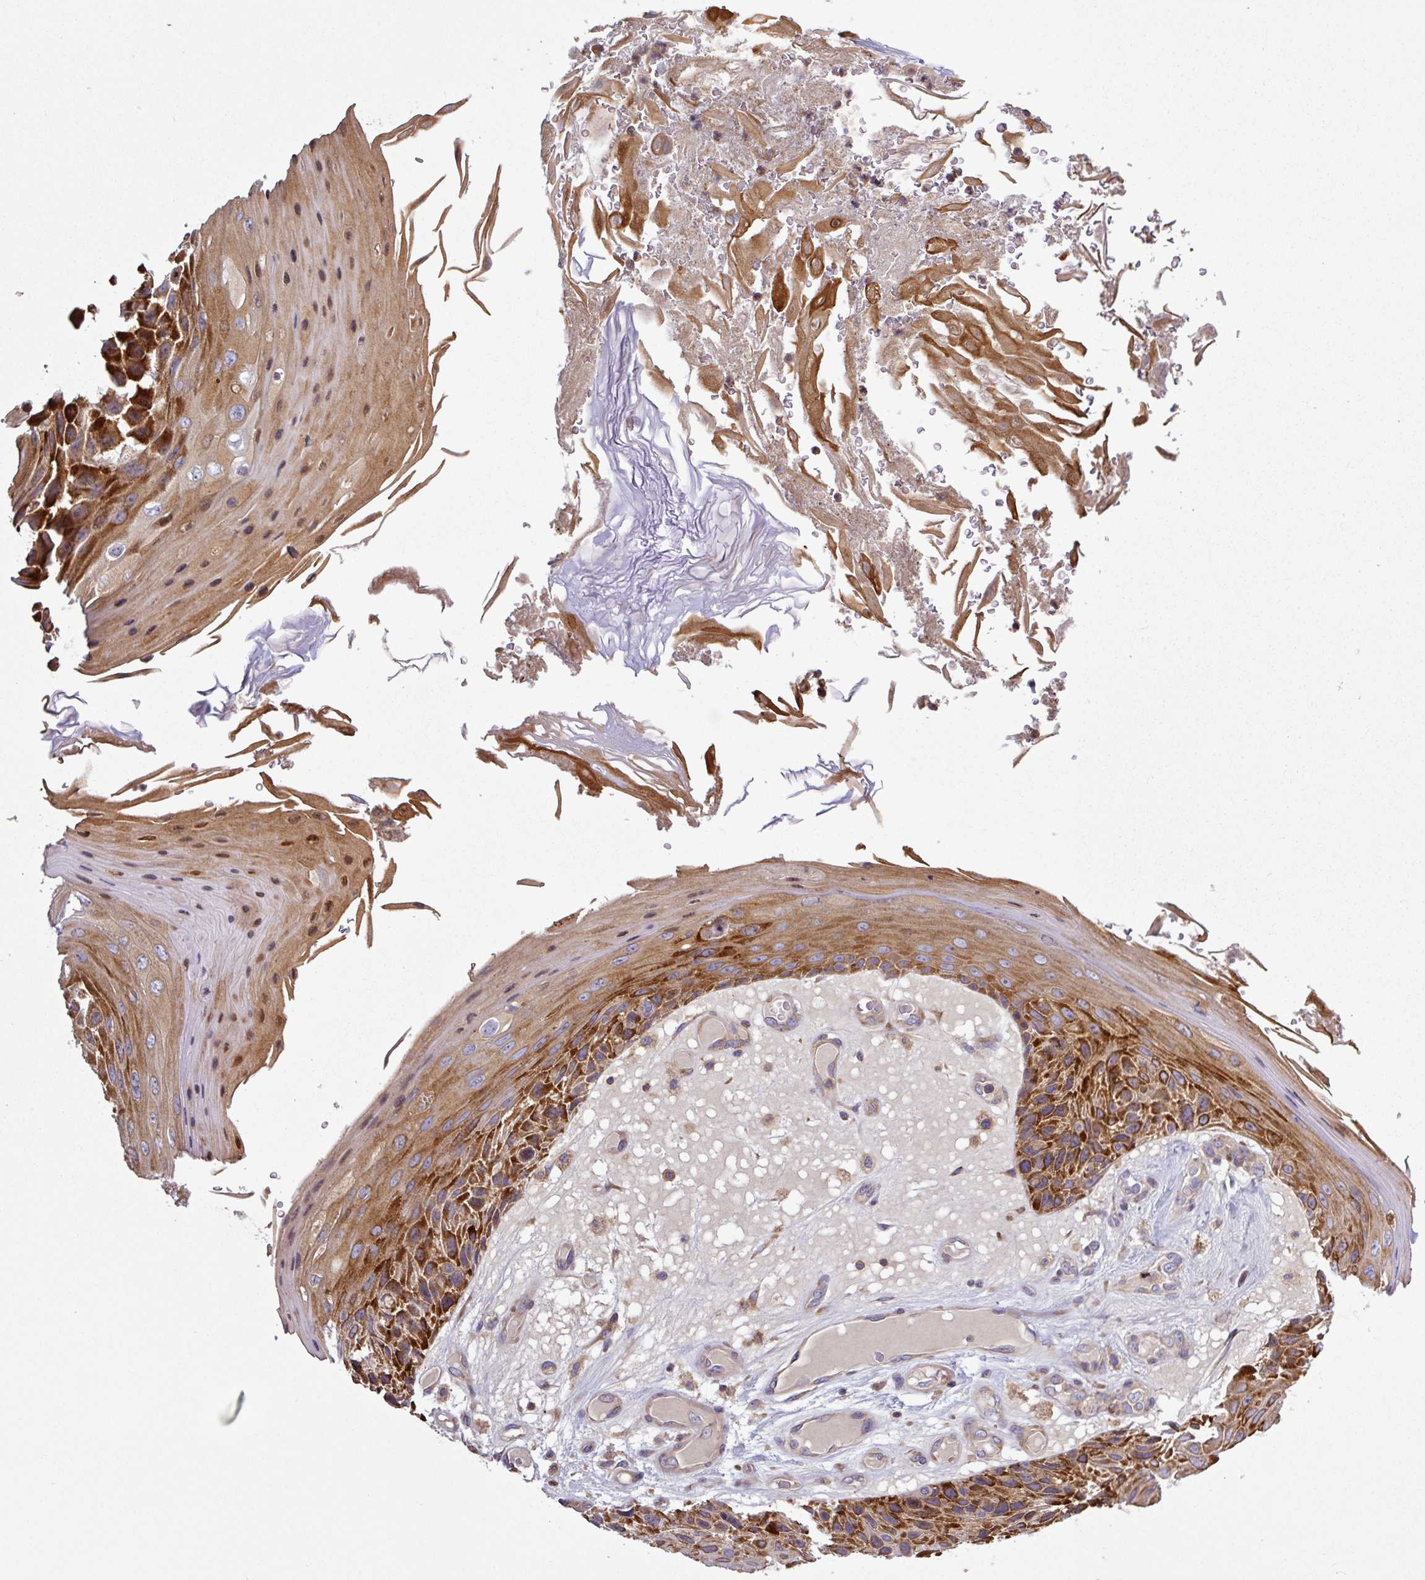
{"staining": {"intensity": "strong", "quantity": ">75%", "location": "cytoplasmic/membranous"}, "tissue": "skin cancer", "cell_type": "Tumor cells", "image_type": "cancer", "snomed": [{"axis": "morphology", "description": "Squamous cell carcinoma, NOS"}, {"axis": "topography", "description": "Skin"}], "caption": "Strong cytoplasmic/membranous positivity is appreciated in about >75% of tumor cells in skin squamous cell carcinoma.", "gene": "LRRC74B", "patient": {"sex": "female", "age": 88}}